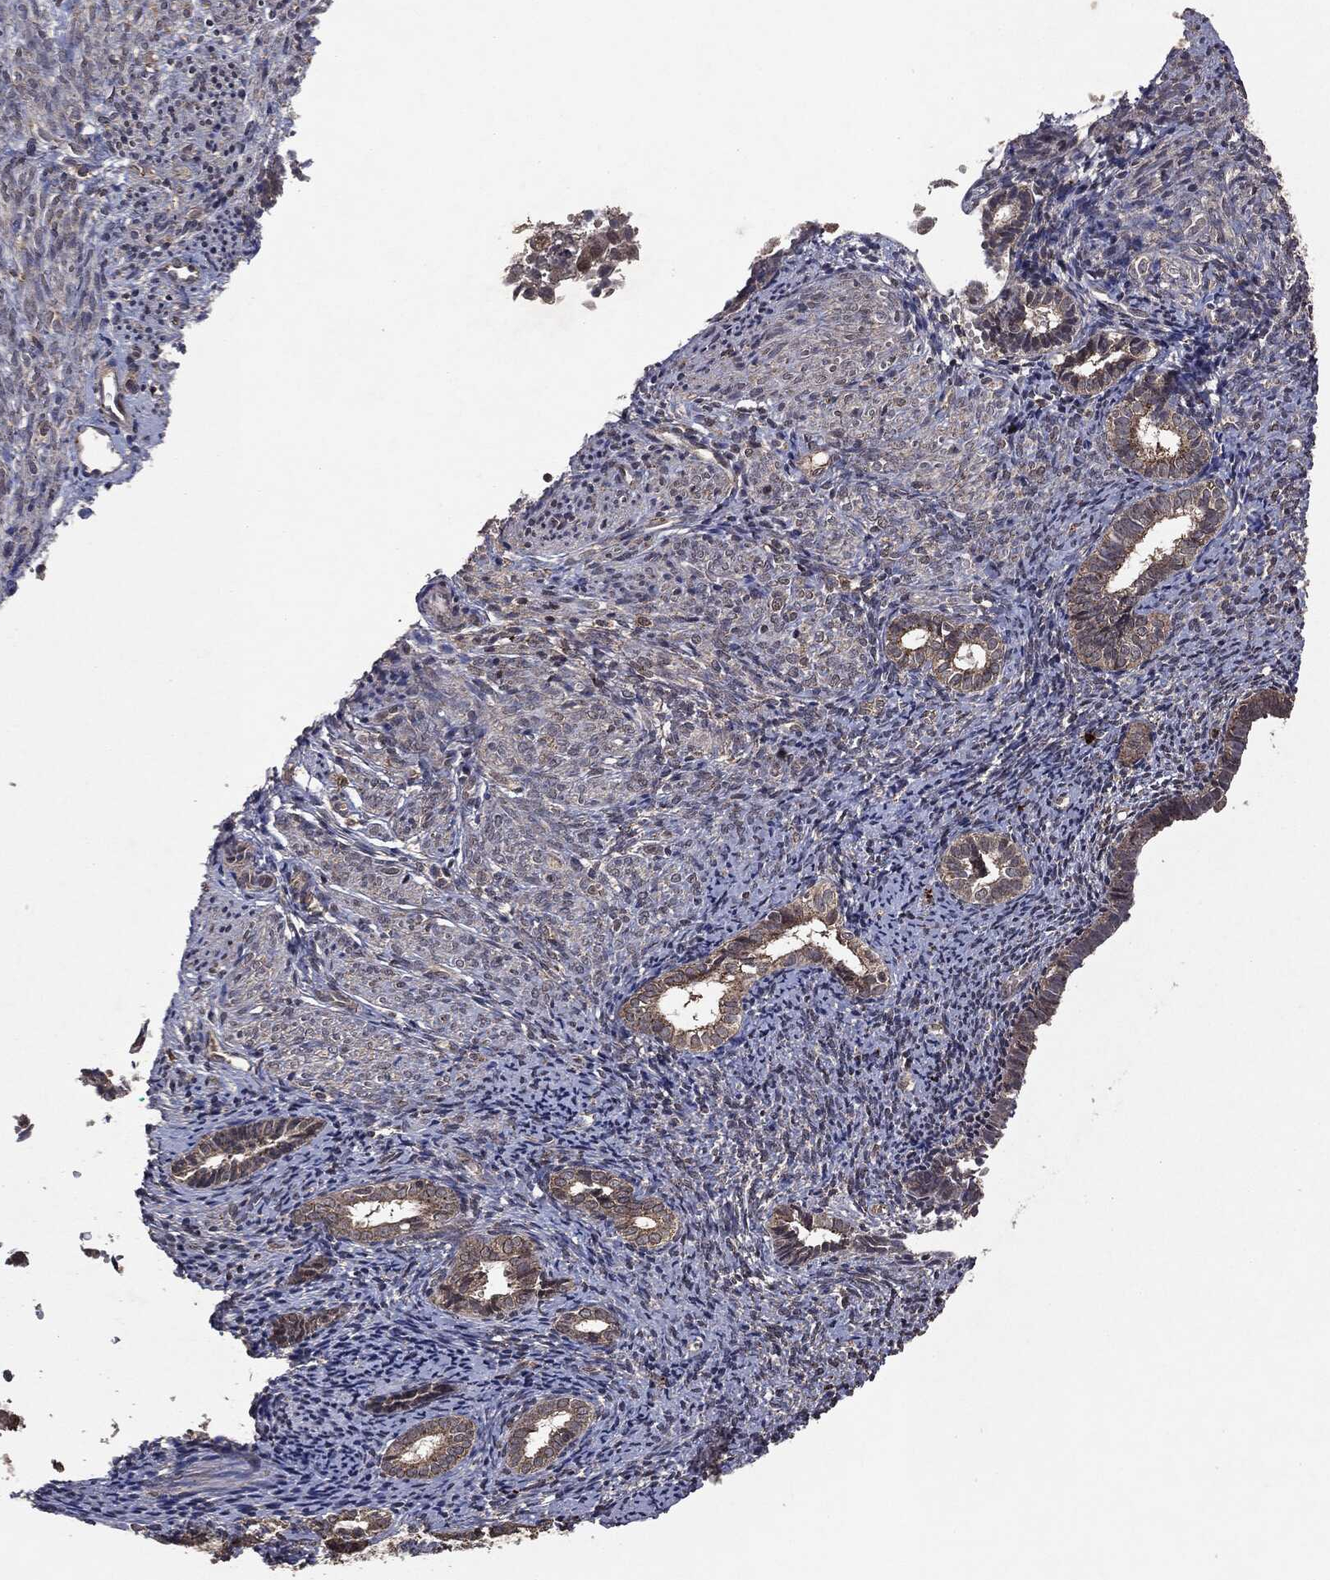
{"staining": {"intensity": "weak", "quantity": "<25%", "location": "cytoplasmic/membranous"}, "tissue": "endometrial cancer", "cell_type": "Tumor cells", "image_type": "cancer", "snomed": [{"axis": "morphology", "description": "Adenocarcinoma, NOS"}, {"axis": "topography", "description": "Endometrium"}], "caption": "This is a histopathology image of immunohistochemistry staining of endometrial adenocarcinoma, which shows no staining in tumor cells.", "gene": "MTOR", "patient": {"sex": "female", "age": 56}}